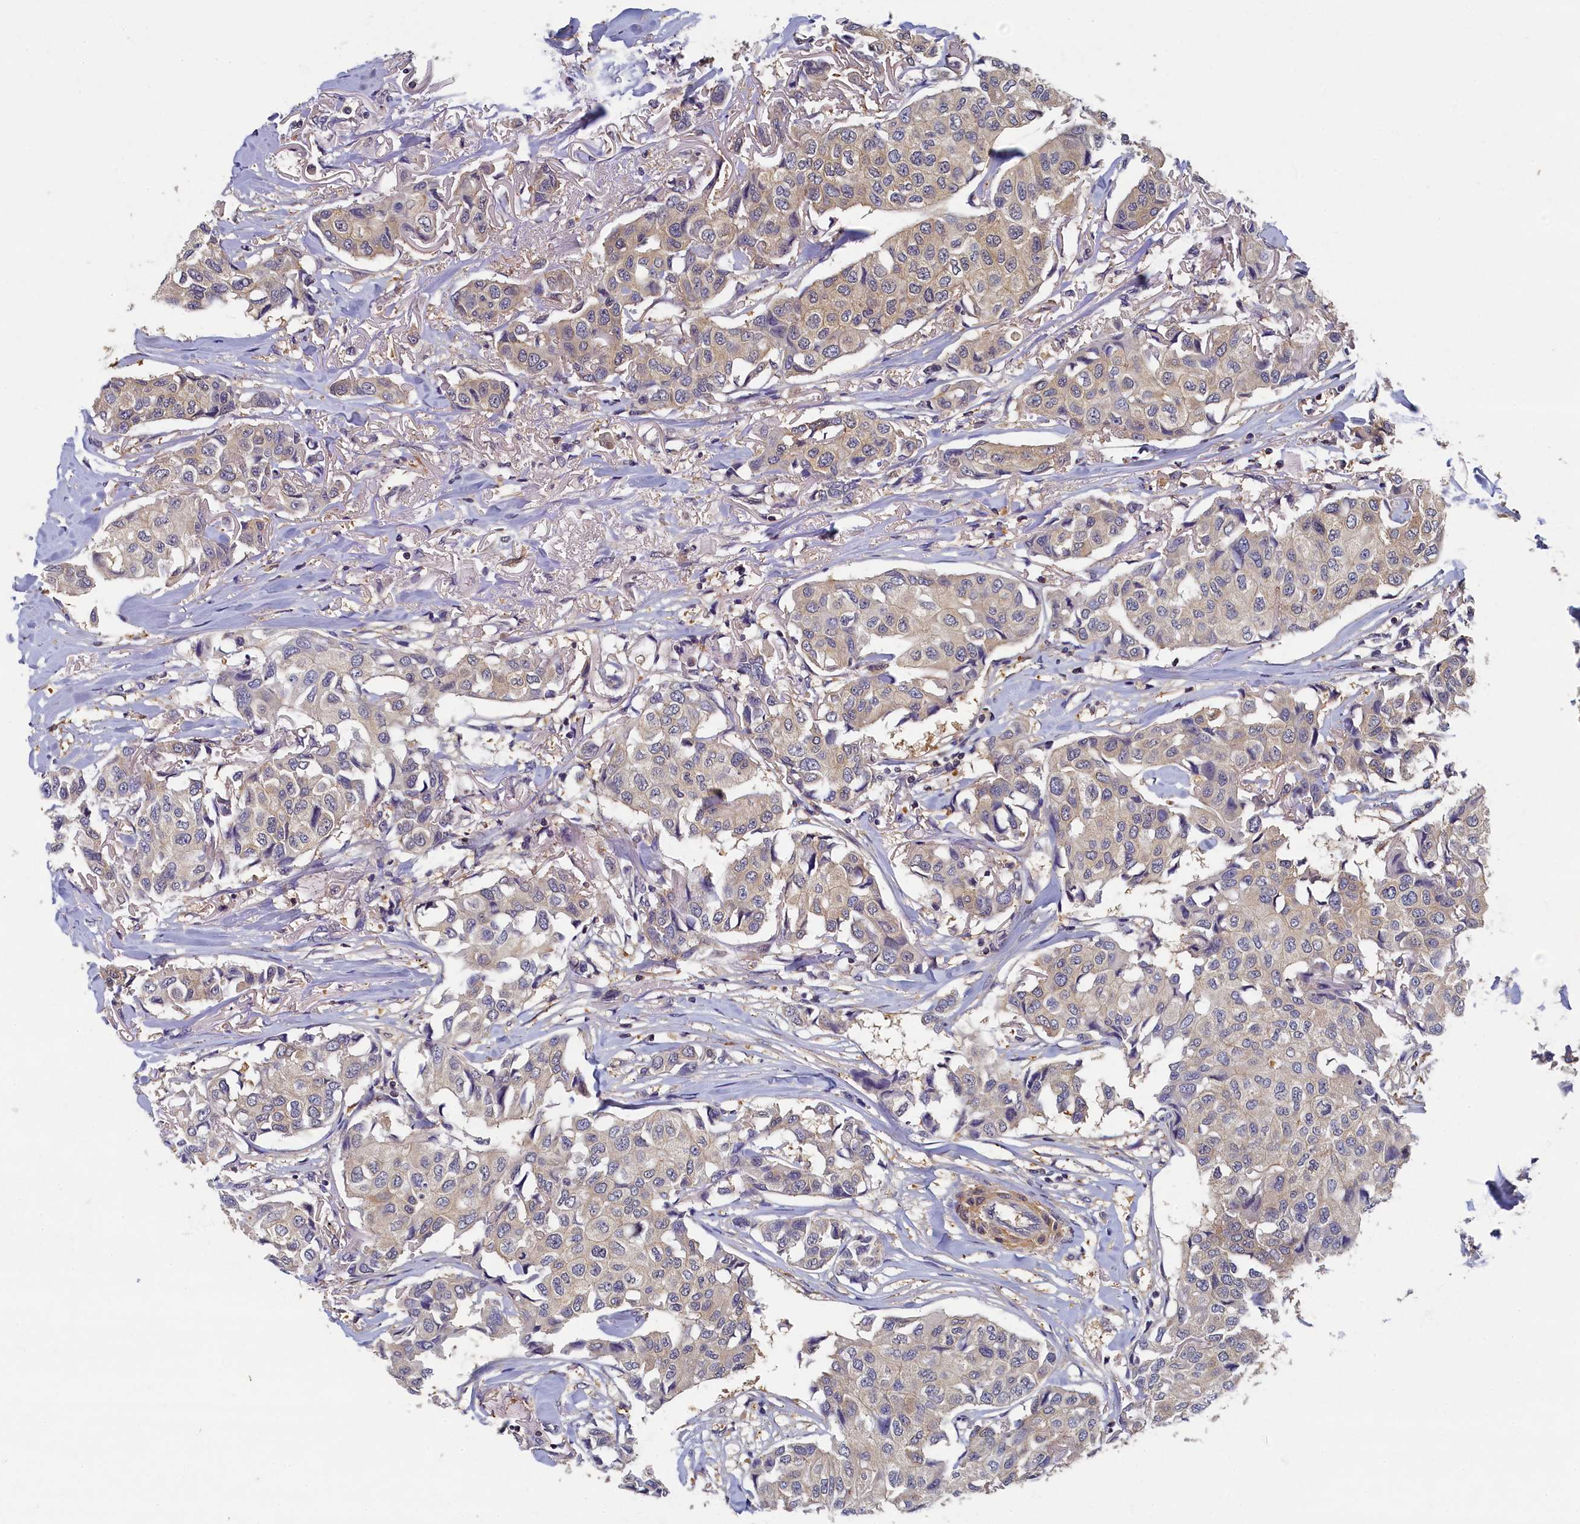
{"staining": {"intensity": "weak", "quantity": "<25%", "location": "cytoplasmic/membranous"}, "tissue": "breast cancer", "cell_type": "Tumor cells", "image_type": "cancer", "snomed": [{"axis": "morphology", "description": "Duct carcinoma"}, {"axis": "topography", "description": "Breast"}], "caption": "IHC of breast cancer (infiltrating ductal carcinoma) displays no staining in tumor cells. (DAB IHC, high magnification).", "gene": "TBCB", "patient": {"sex": "female", "age": 80}}